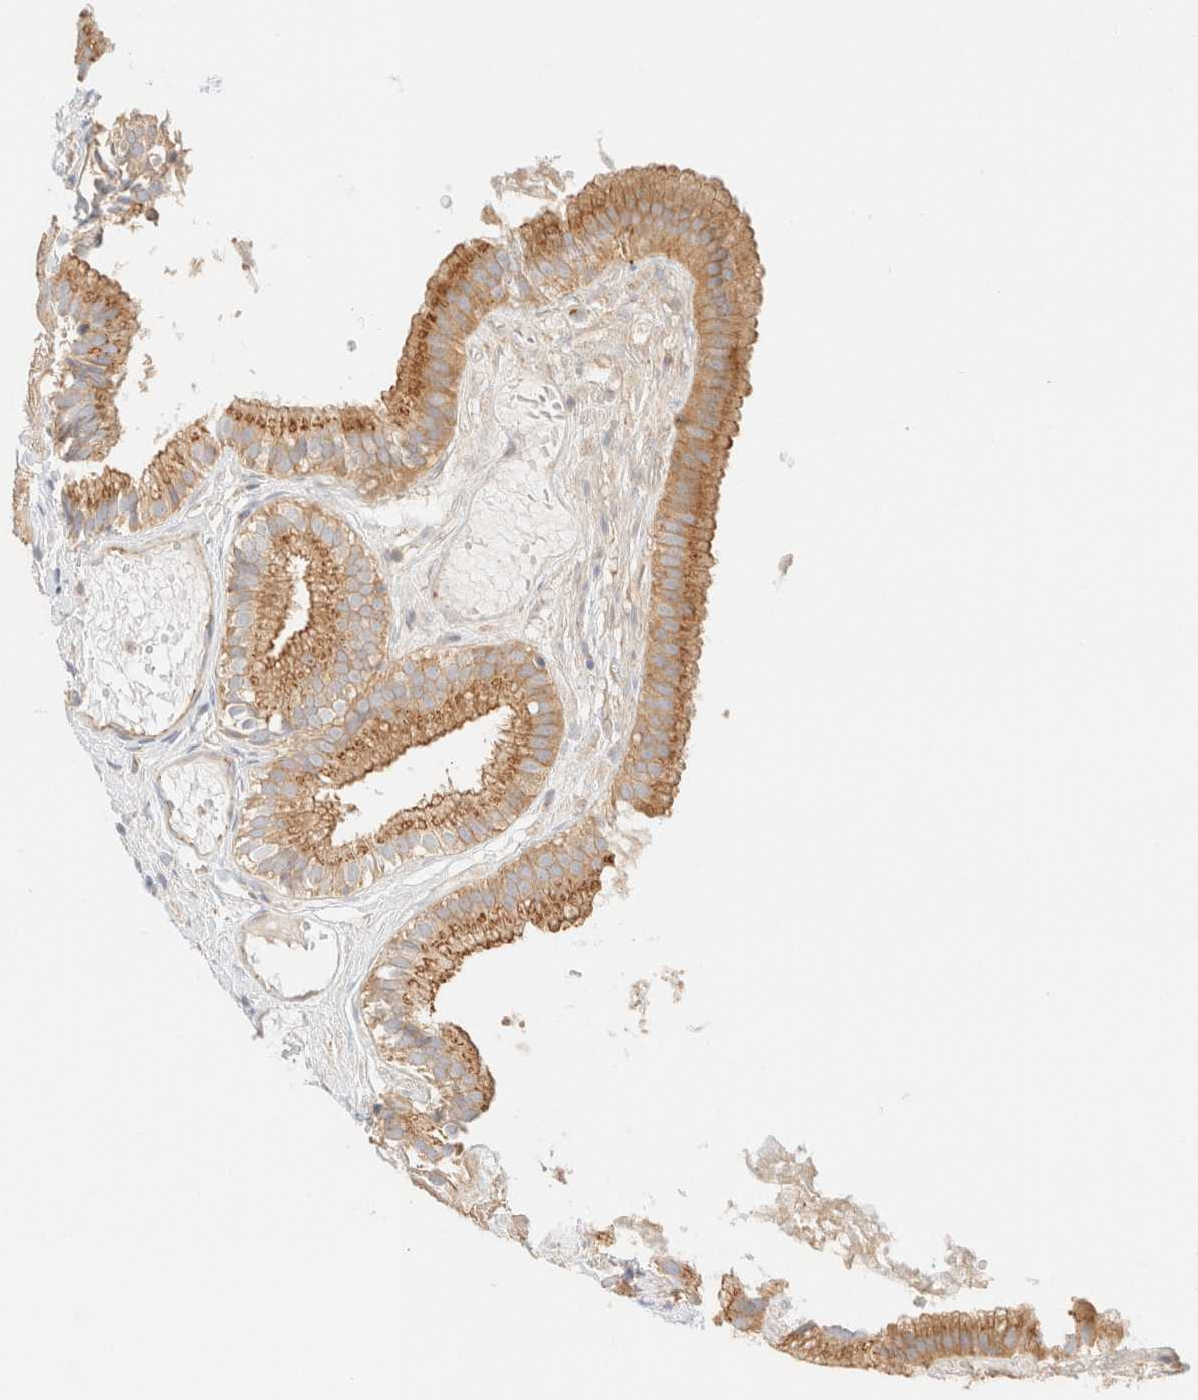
{"staining": {"intensity": "moderate", "quantity": ">75%", "location": "cytoplasmic/membranous"}, "tissue": "gallbladder", "cell_type": "Glandular cells", "image_type": "normal", "snomed": [{"axis": "morphology", "description": "Normal tissue, NOS"}, {"axis": "topography", "description": "Gallbladder"}], "caption": "This image displays immunohistochemistry staining of benign gallbladder, with medium moderate cytoplasmic/membranous expression in approximately >75% of glandular cells.", "gene": "MYO10", "patient": {"sex": "female", "age": 26}}